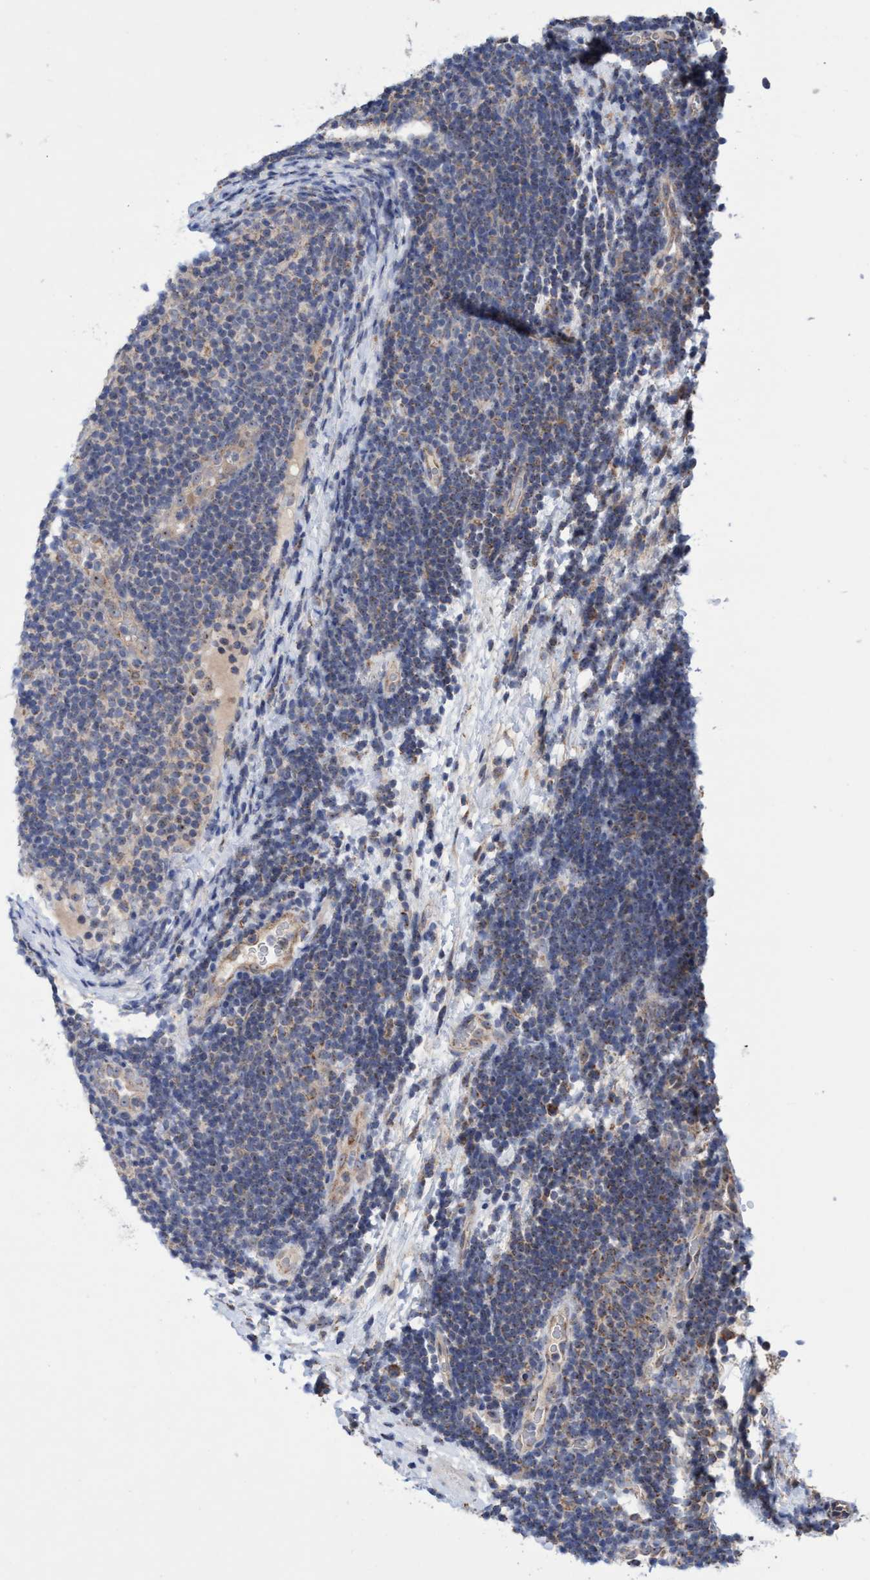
{"staining": {"intensity": "moderate", "quantity": "25%-75%", "location": "cytoplasmic/membranous,nuclear"}, "tissue": "lymphoma", "cell_type": "Tumor cells", "image_type": "cancer", "snomed": [{"axis": "morphology", "description": "Malignant lymphoma, non-Hodgkin's type, Low grade"}, {"axis": "topography", "description": "Lymph node"}], "caption": "Low-grade malignant lymphoma, non-Hodgkin's type stained with DAB (3,3'-diaminobenzidine) immunohistochemistry (IHC) reveals medium levels of moderate cytoplasmic/membranous and nuclear positivity in about 25%-75% of tumor cells.", "gene": "P2RY14", "patient": {"sex": "male", "age": 83}}